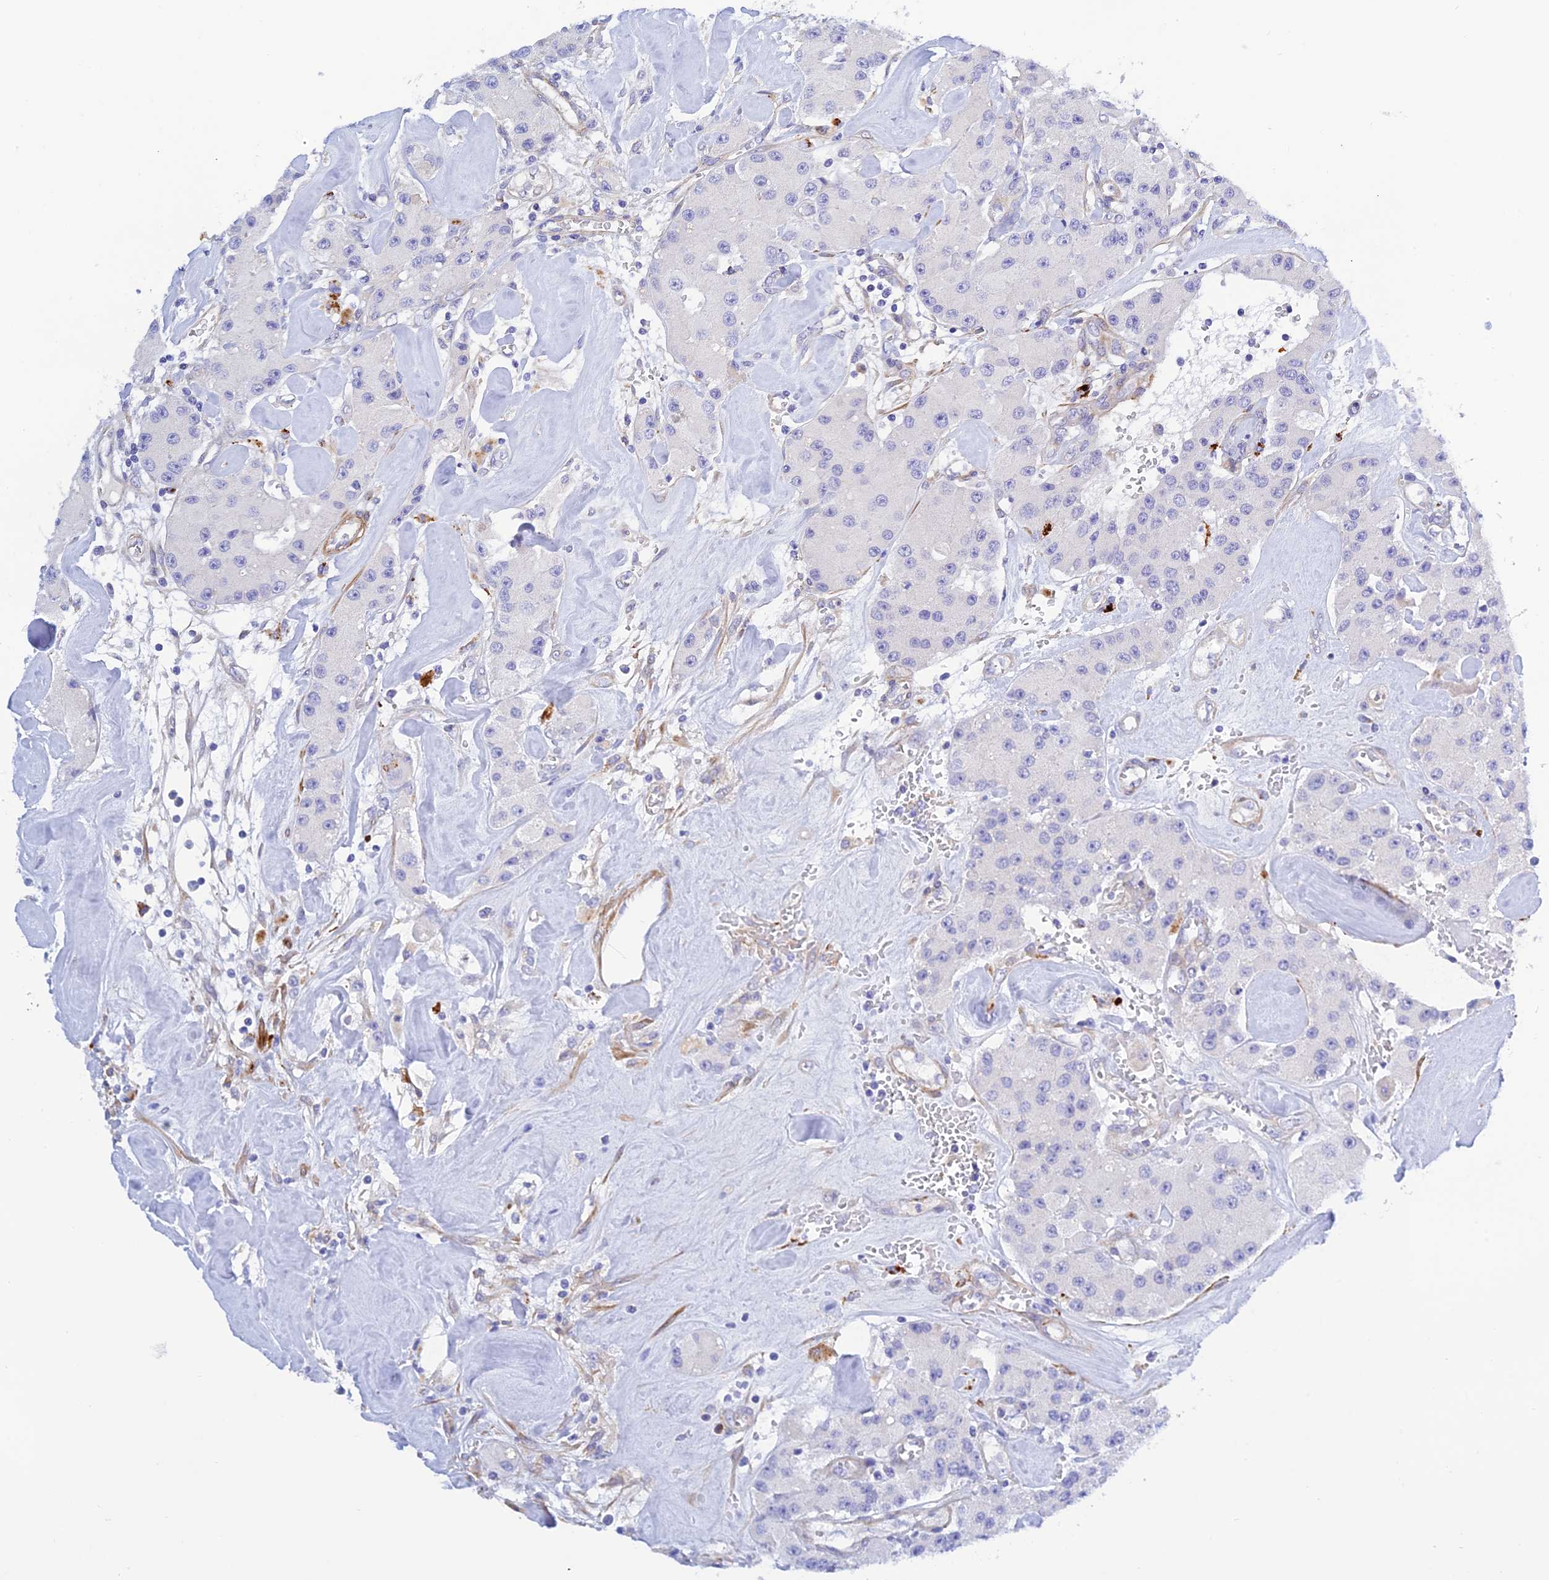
{"staining": {"intensity": "negative", "quantity": "none", "location": "none"}, "tissue": "carcinoid", "cell_type": "Tumor cells", "image_type": "cancer", "snomed": [{"axis": "morphology", "description": "Carcinoid, malignant, NOS"}, {"axis": "topography", "description": "Pancreas"}], "caption": "Tumor cells are negative for brown protein staining in carcinoid.", "gene": "ZDHHC16", "patient": {"sex": "male", "age": 41}}